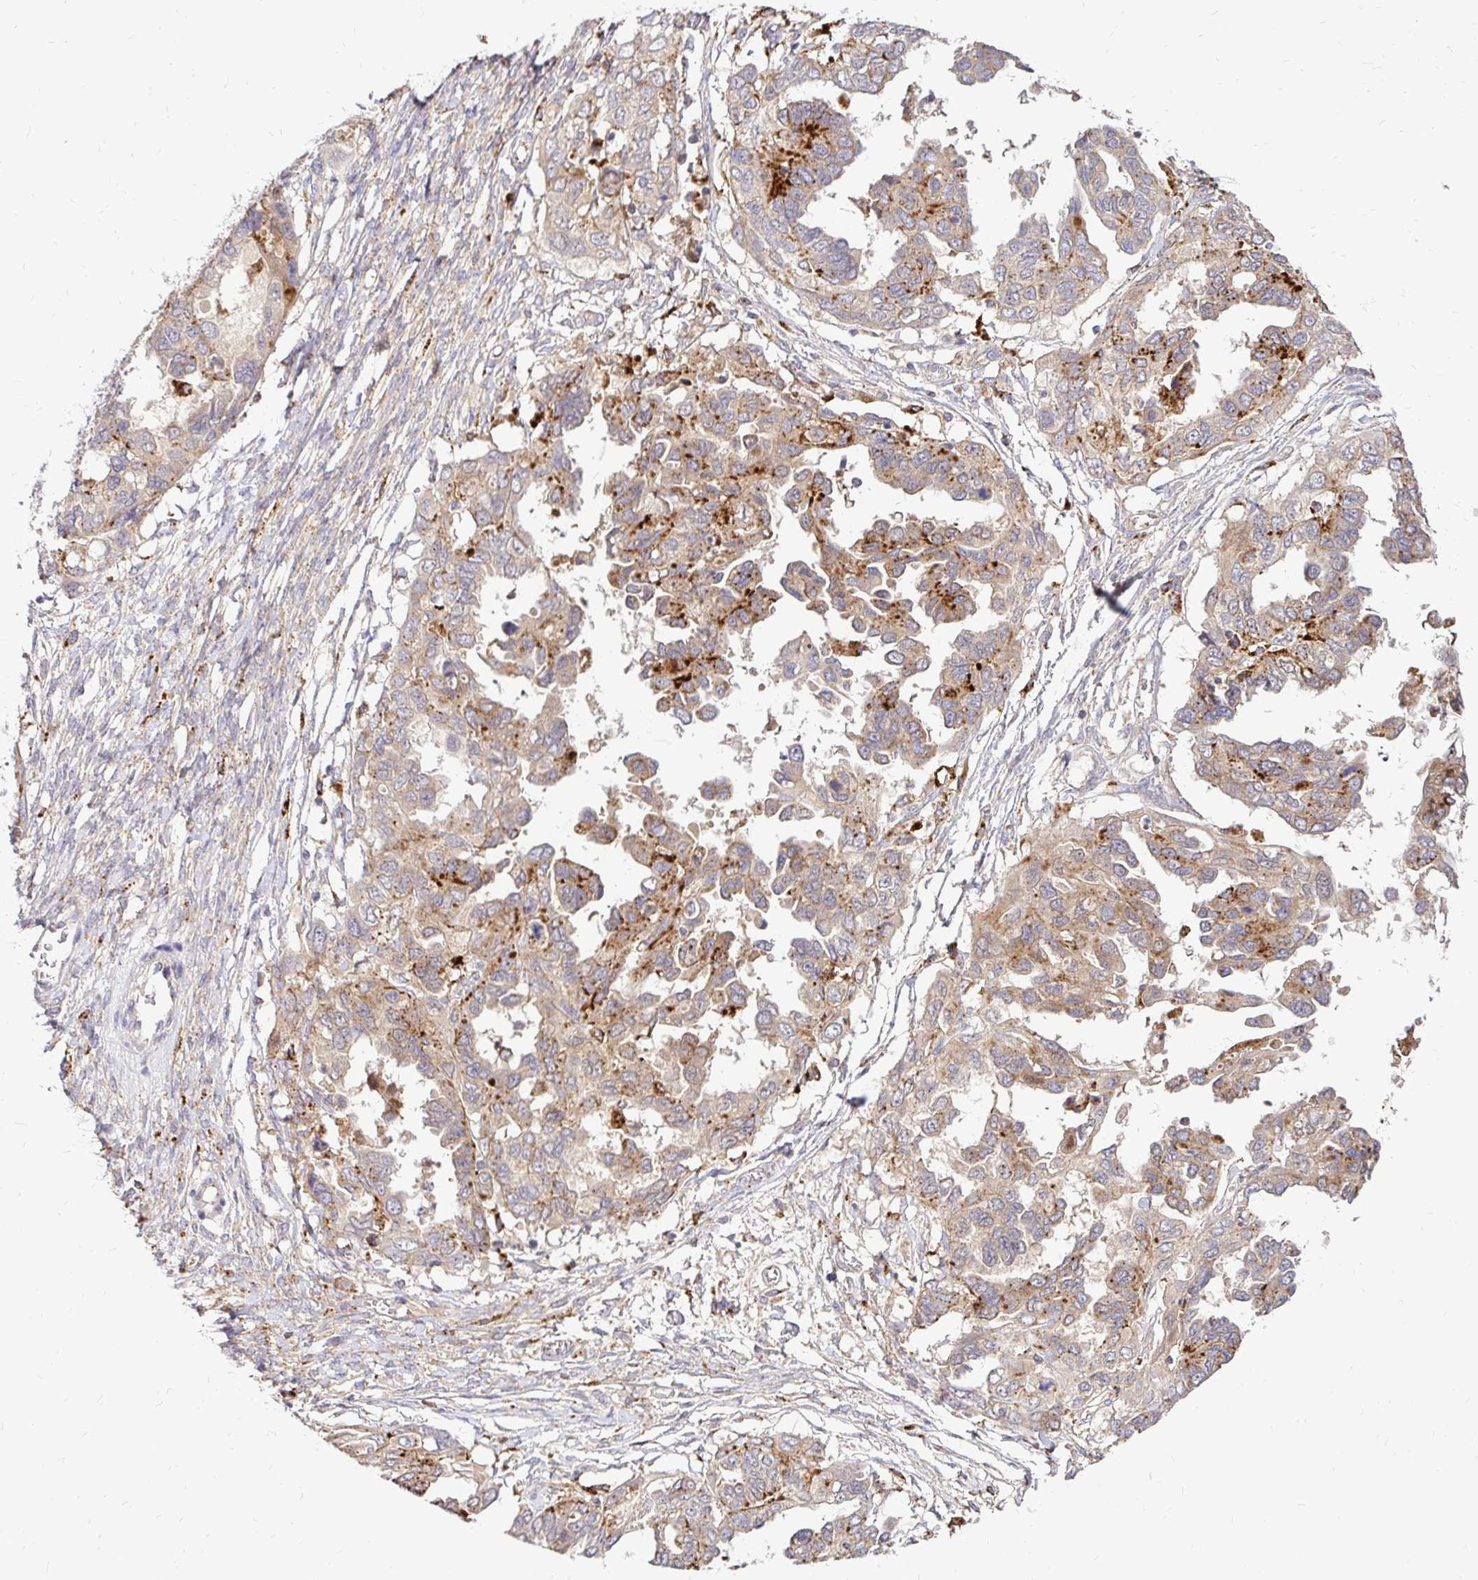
{"staining": {"intensity": "moderate", "quantity": "25%-75%", "location": "cytoplasmic/membranous"}, "tissue": "ovarian cancer", "cell_type": "Tumor cells", "image_type": "cancer", "snomed": [{"axis": "morphology", "description": "Cystadenocarcinoma, serous, NOS"}, {"axis": "topography", "description": "Ovary"}], "caption": "Protein expression analysis of human ovarian cancer (serous cystadenocarcinoma) reveals moderate cytoplasmic/membranous staining in approximately 25%-75% of tumor cells.", "gene": "IDUA", "patient": {"sex": "female", "age": 53}}